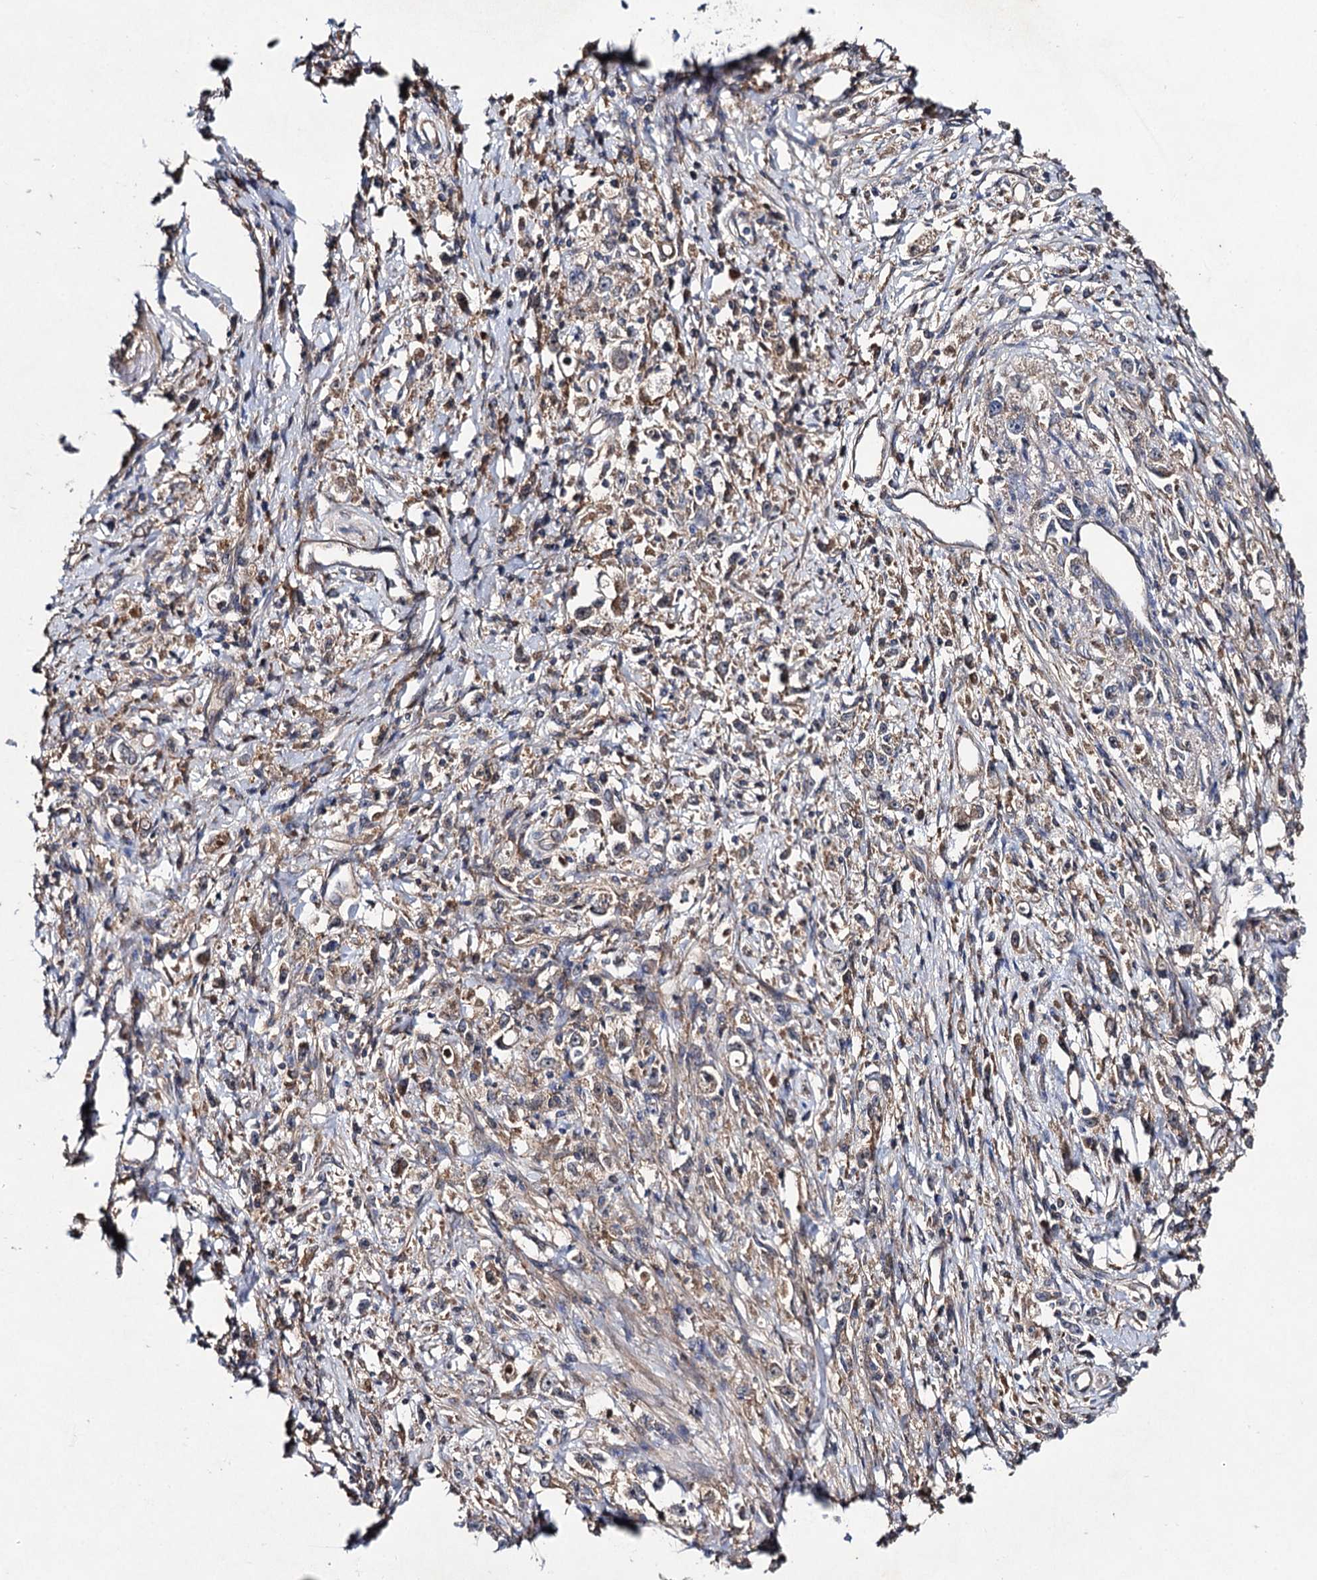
{"staining": {"intensity": "weak", "quantity": "25%-75%", "location": "cytoplasmic/membranous"}, "tissue": "stomach cancer", "cell_type": "Tumor cells", "image_type": "cancer", "snomed": [{"axis": "morphology", "description": "Adenocarcinoma, NOS"}, {"axis": "topography", "description": "Stomach"}], "caption": "IHC of stomach cancer (adenocarcinoma) shows low levels of weak cytoplasmic/membranous positivity in approximately 25%-75% of tumor cells.", "gene": "VPS29", "patient": {"sex": "female", "age": 59}}